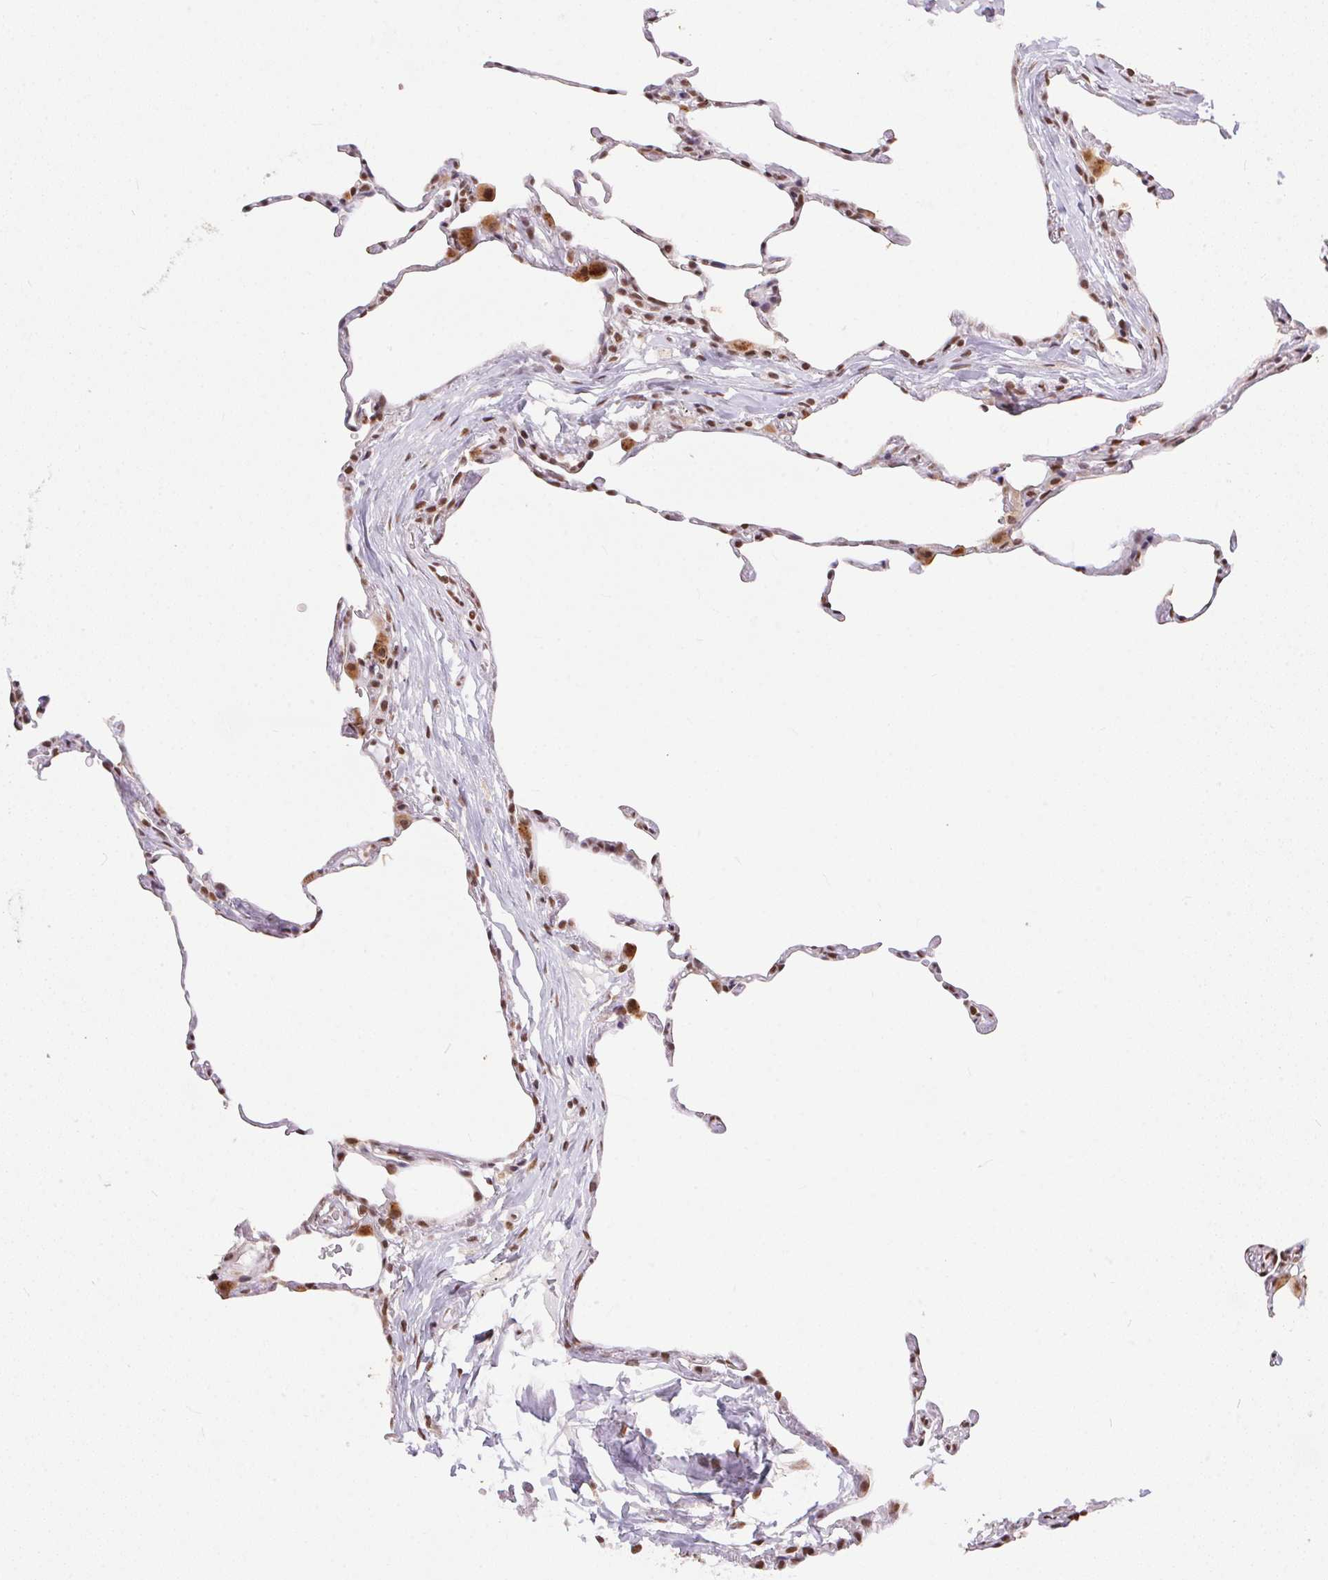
{"staining": {"intensity": "moderate", "quantity": "25%-75%", "location": "nuclear"}, "tissue": "lung", "cell_type": "Alveolar cells", "image_type": "normal", "snomed": [{"axis": "morphology", "description": "Normal tissue, NOS"}, {"axis": "topography", "description": "Lung"}], "caption": "An image showing moderate nuclear expression in about 25%-75% of alveolar cells in unremarkable lung, as visualized by brown immunohistochemical staining.", "gene": "NFE2L1", "patient": {"sex": "female", "age": 57}}